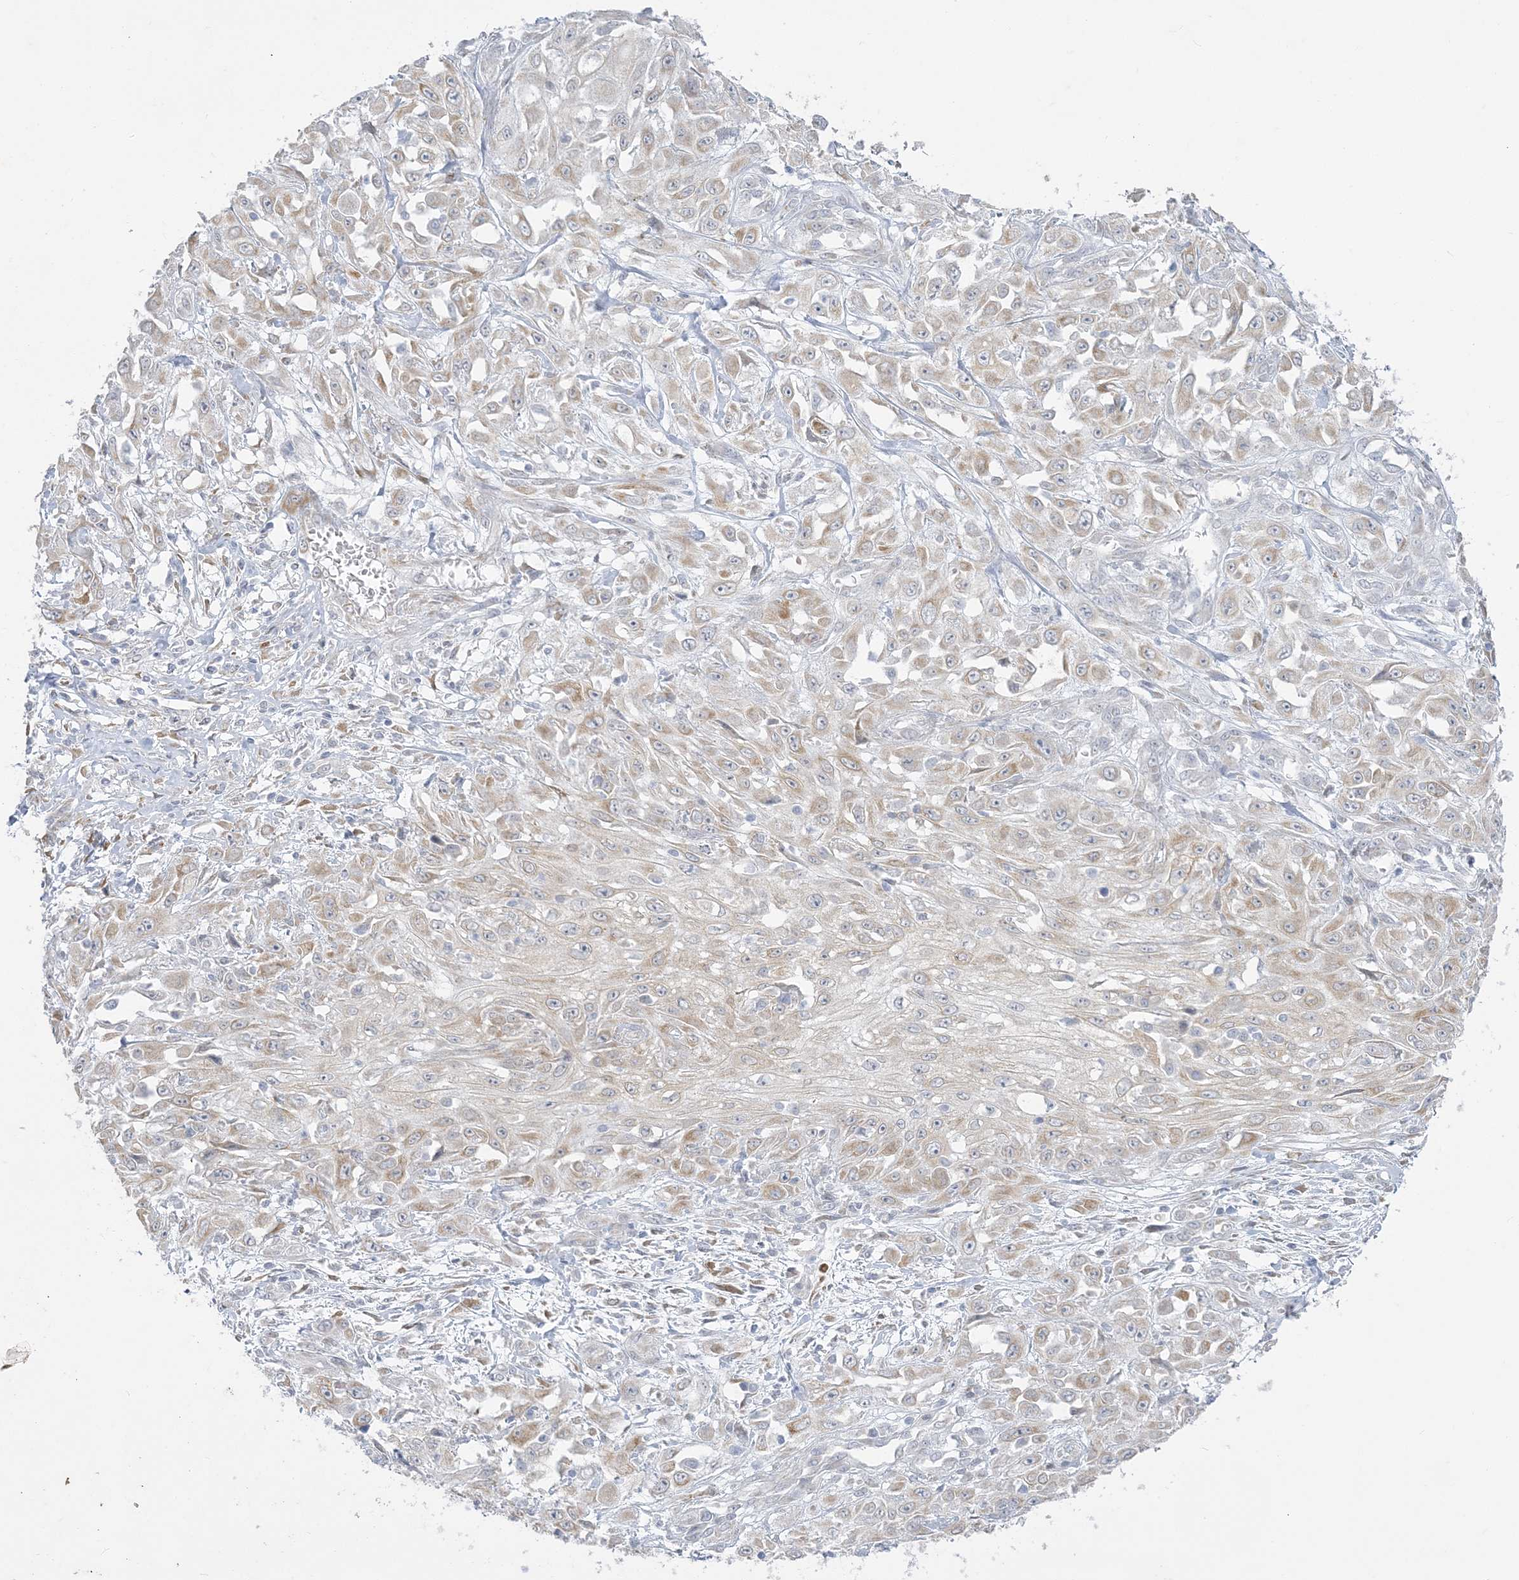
{"staining": {"intensity": "weak", "quantity": "25%-75%", "location": "cytoplasmic/membranous"}, "tissue": "skin cancer", "cell_type": "Tumor cells", "image_type": "cancer", "snomed": [{"axis": "morphology", "description": "Squamous cell carcinoma, NOS"}, {"axis": "morphology", "description": "Squamous cell carcinoma, metastatic, NOS"}, {"axis": "topography", "description": "Skin"}, {"axis": "topography", "description": "Lymph node"}], "caption": "Metastatic squamous cell carcinoma (skin) was stained to show a protein in brown. There is low levels of weak cytoplasmic/membranous staining in about 25%-75% of tumor cells.", "gene": "ZC3H6", "patient": {"sex": "male", "age": 75}}